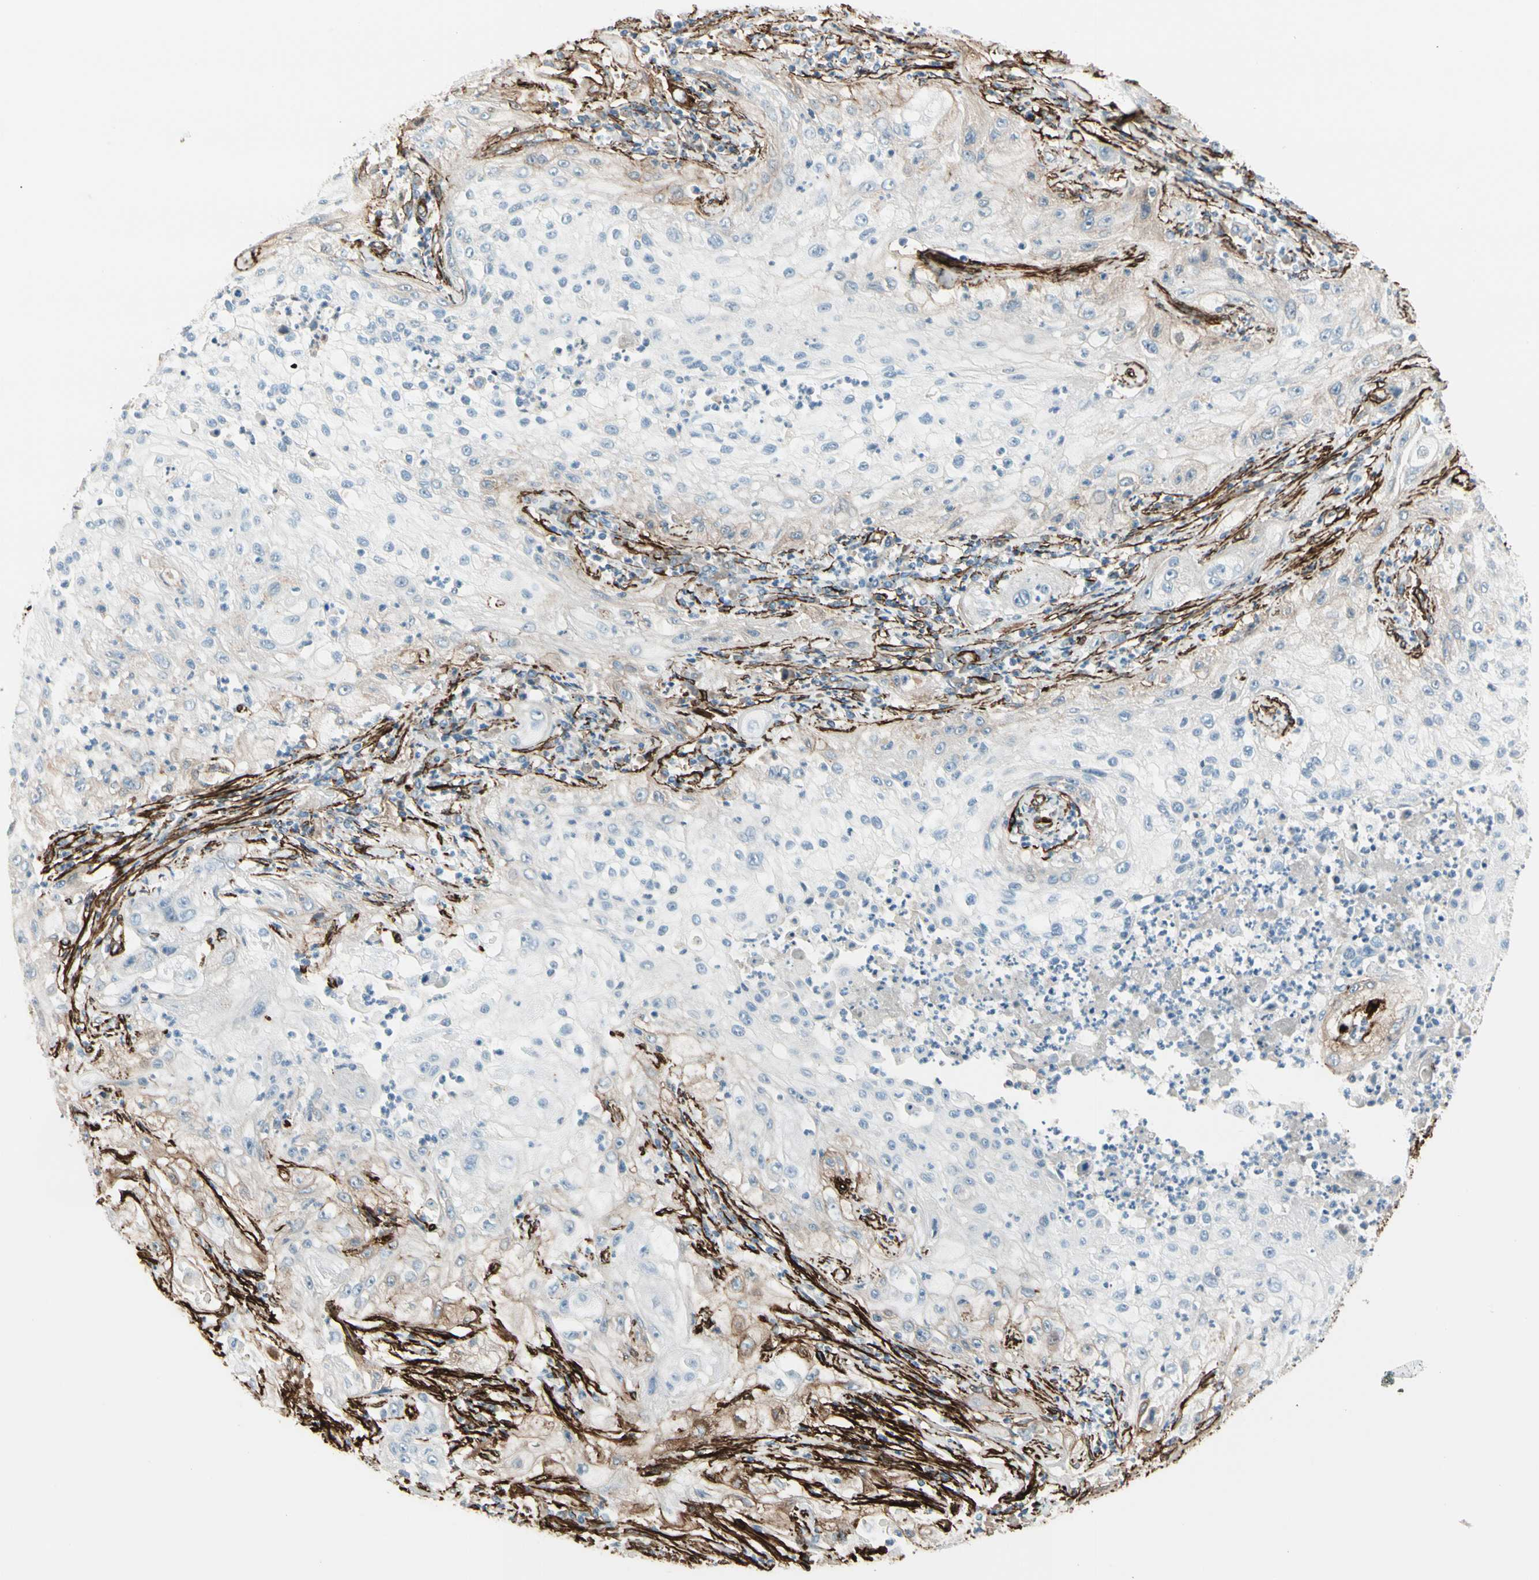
{"staining": {"intensity": "weak", "quantity": "<25%", "location": "cytoplasmic/membranous"}, "tissue": "lung cancer", "cell_type": "Tumor cells", "image_type": "cancer", "snomed": [{"axis": "morphology", "description": "Inflammation, NOS"}, {"axis": "morphology", "description": "Squamous cell carcinoma, NOS"}, {"axis": "topography", "description": "Lymph node"}, {"axis": "topography", "description": "Soft tissue"}, {"axis": "topography", "description": "Lung"}], "caption": "A high-resolution micrograph shows immunohistochemistry (IHC) staining of lung cancer (squamous cell carcinoma), which reveals no significant staining in tumor cells.", "gene": "CALD1", "patient": {"sex": "male", "age": 66}}